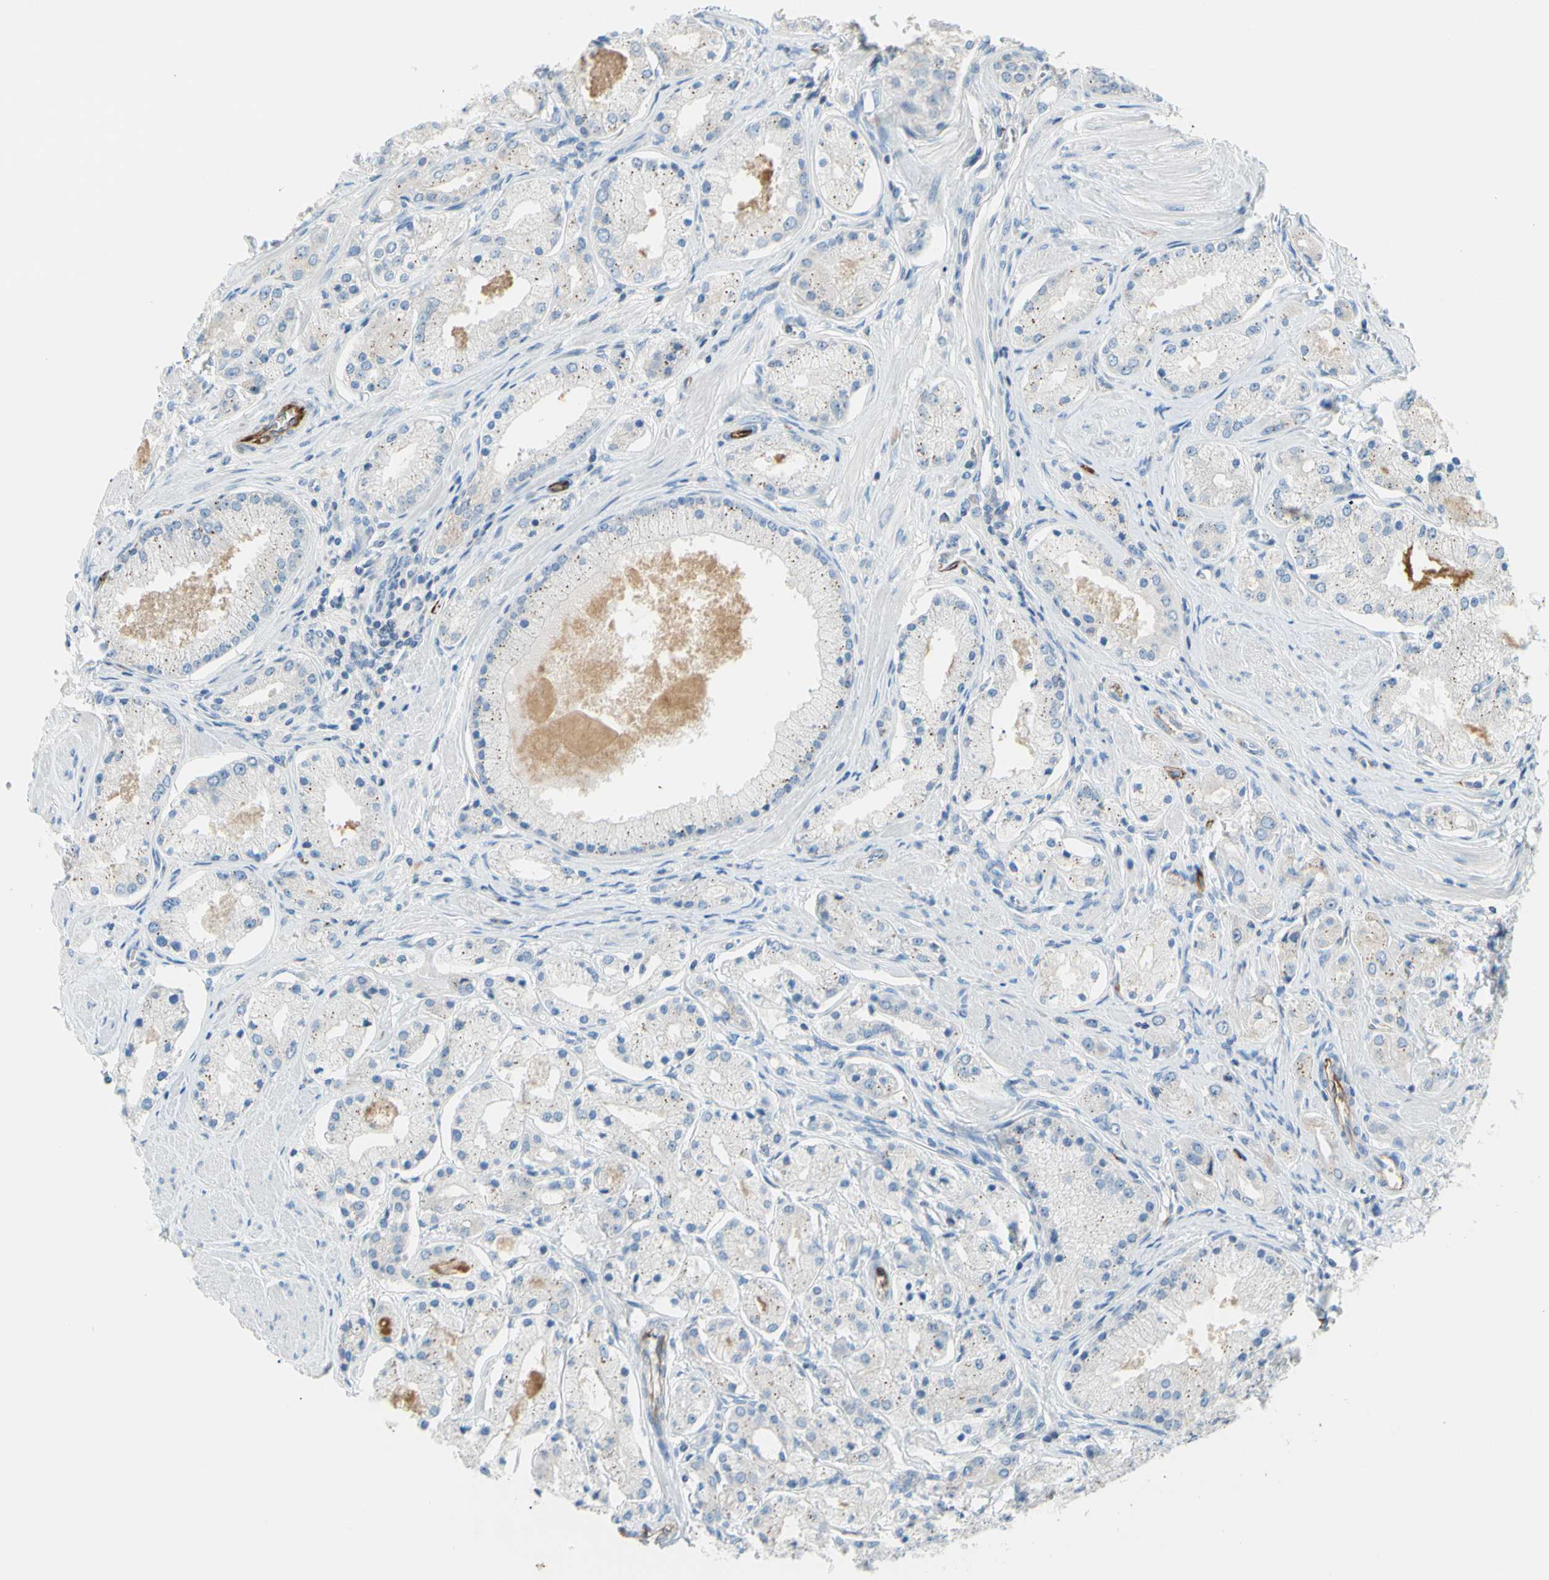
{"staining": {"intensity": "negative", "quantity": "none", "location": "none"}, "tissue": "prostate cancer", "cell_type": "Tumor cells", "image_type": "cancer", "snomed": [{"axis": "morphology", "description": "Adenocarcinoma, High grade"}, {"axis": "topography", "description": "Prostate"}], "caption": "Tumor cells show no significant protein positivity in prostate cancer (adenocarcinoma (high-grade)).", "gene": "PRRG2", "patient": {"sex": "male", "age": 66}}